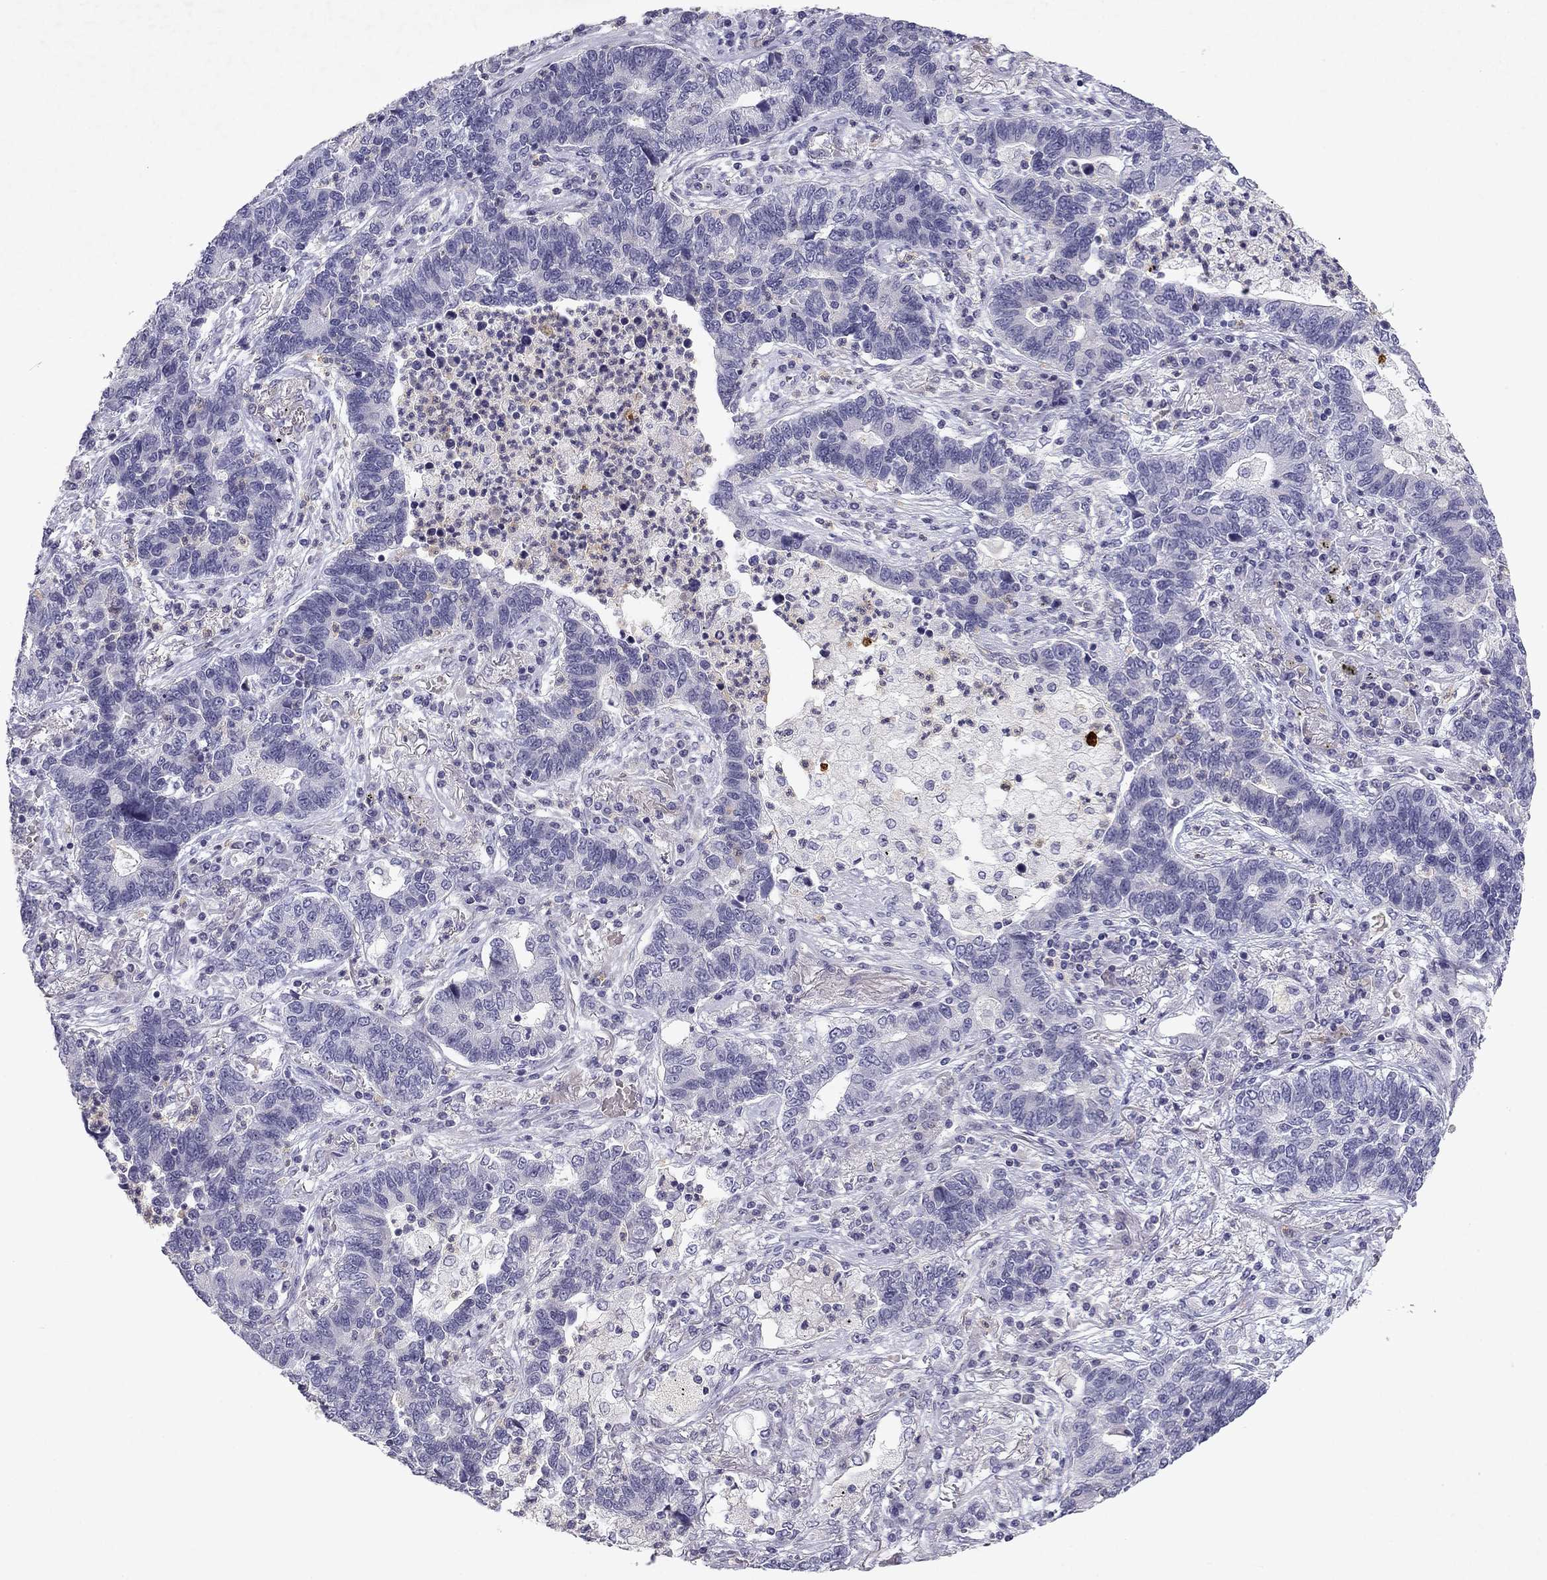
{"staining": {"intensity": "negative", "quantity": "none", "location": "none"}, "tissue": "lung cancer", "cell_type": "Tumor cells", "image_type": "cancer", "snomed": [{"axis": "morphology", "description": "Adenocarcinoma, NOS"}, {"axis": "topography", "description": "Lung"}], "caption": "There is no significant positivity in tumor cells of adenocarcinoma (lung).", "gene": "SLC6A4", "patient": {"sex": "female", "age": 57}}